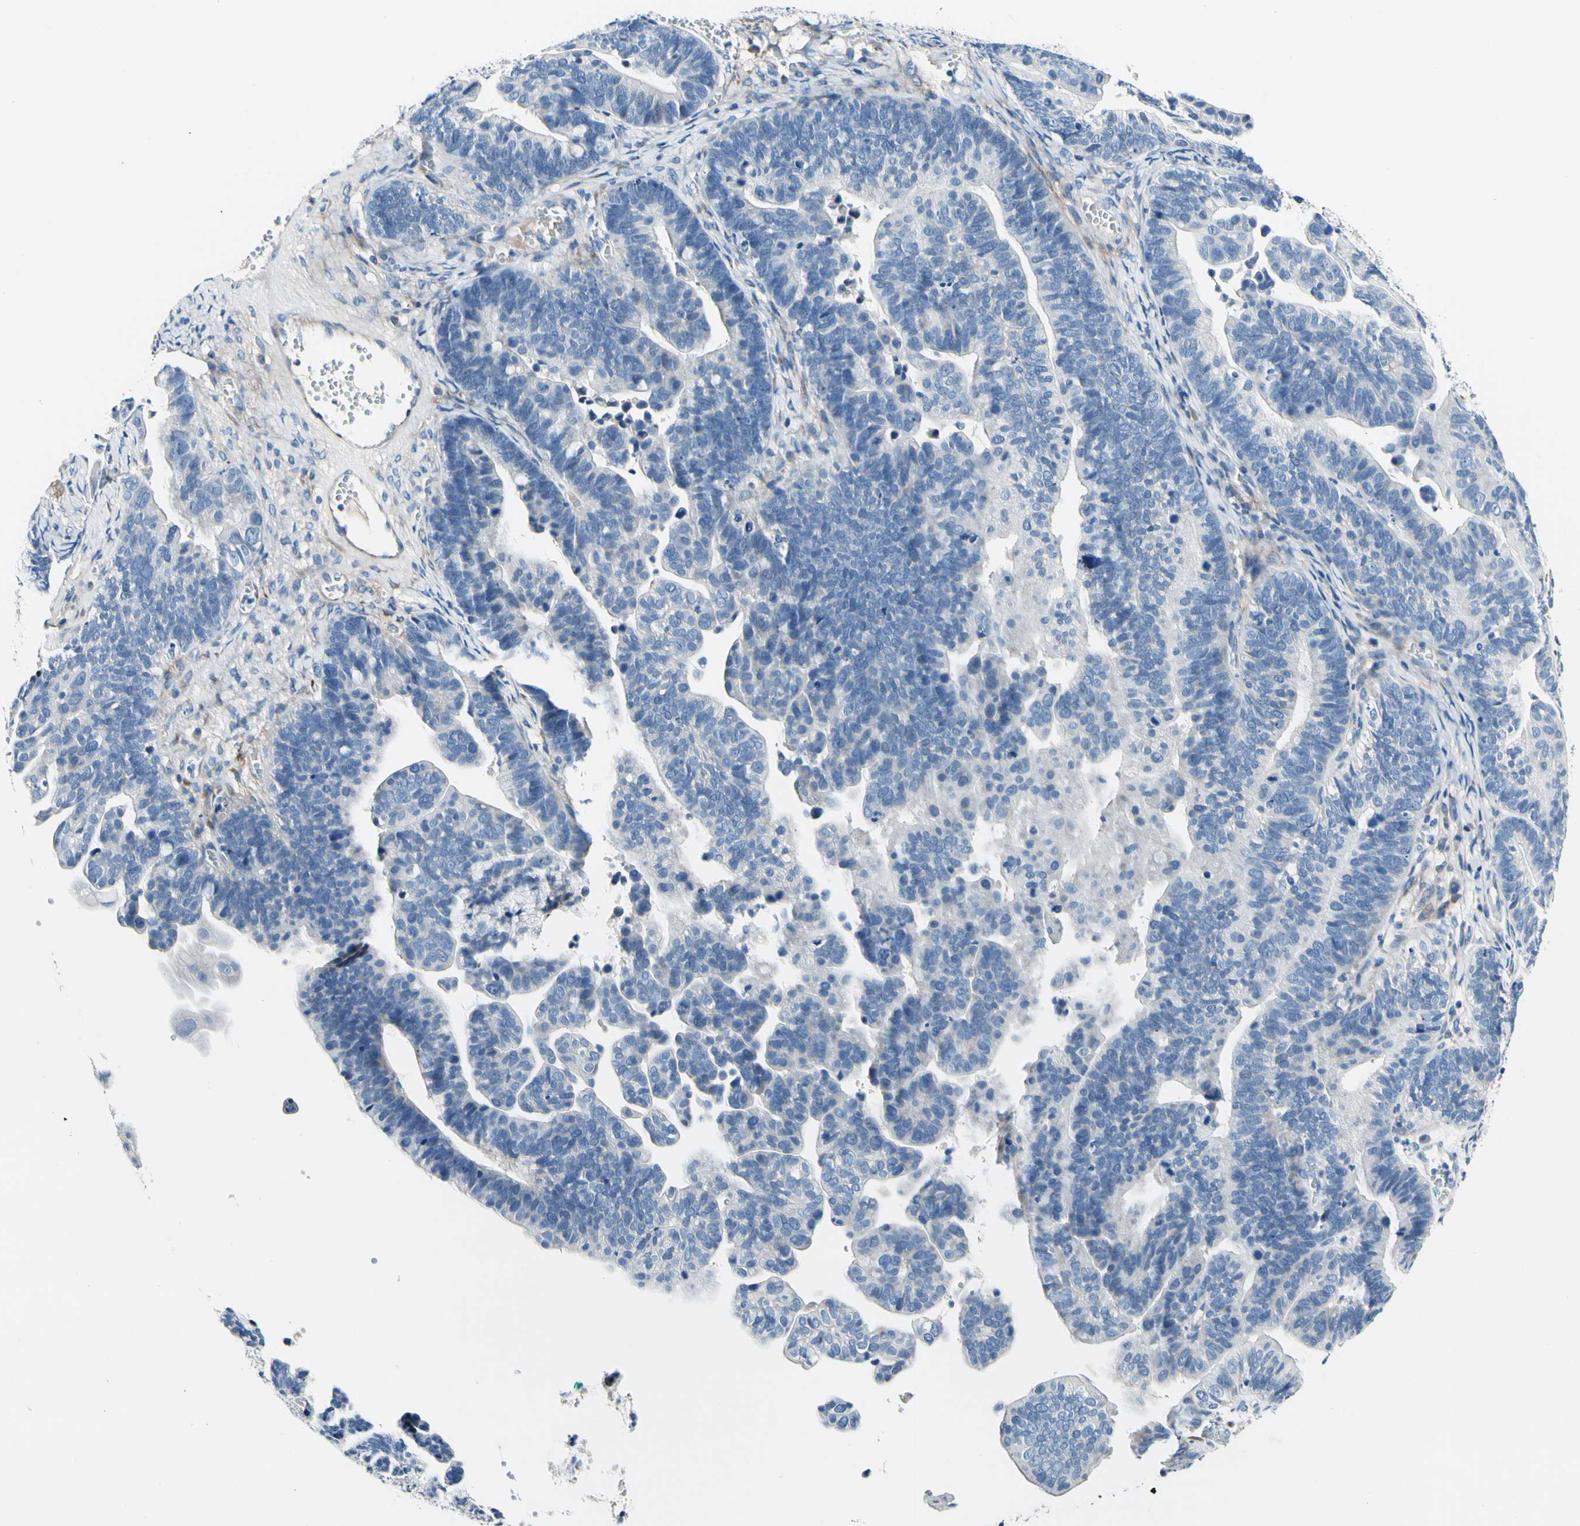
{"staining": {"intensity": "negative", "quantity": "none", "location": "none"}, "tissue": "ovarian cancer", "cell_type": "Tumor cells", "image_type": "cancer", "snomed": [{"axis": "morphology", "description": "Cystadenocarcinoma, serous, NOS"}, {"axis": "topography", "description": "Ovary"}], "caption": "Ovarian serous cystadenocarcinoma was stained to show a protein in brown. There is no significant positivity in tumor cells.", "gene": "COL6A3", "patient": {"sex": "female", "age": 56}}